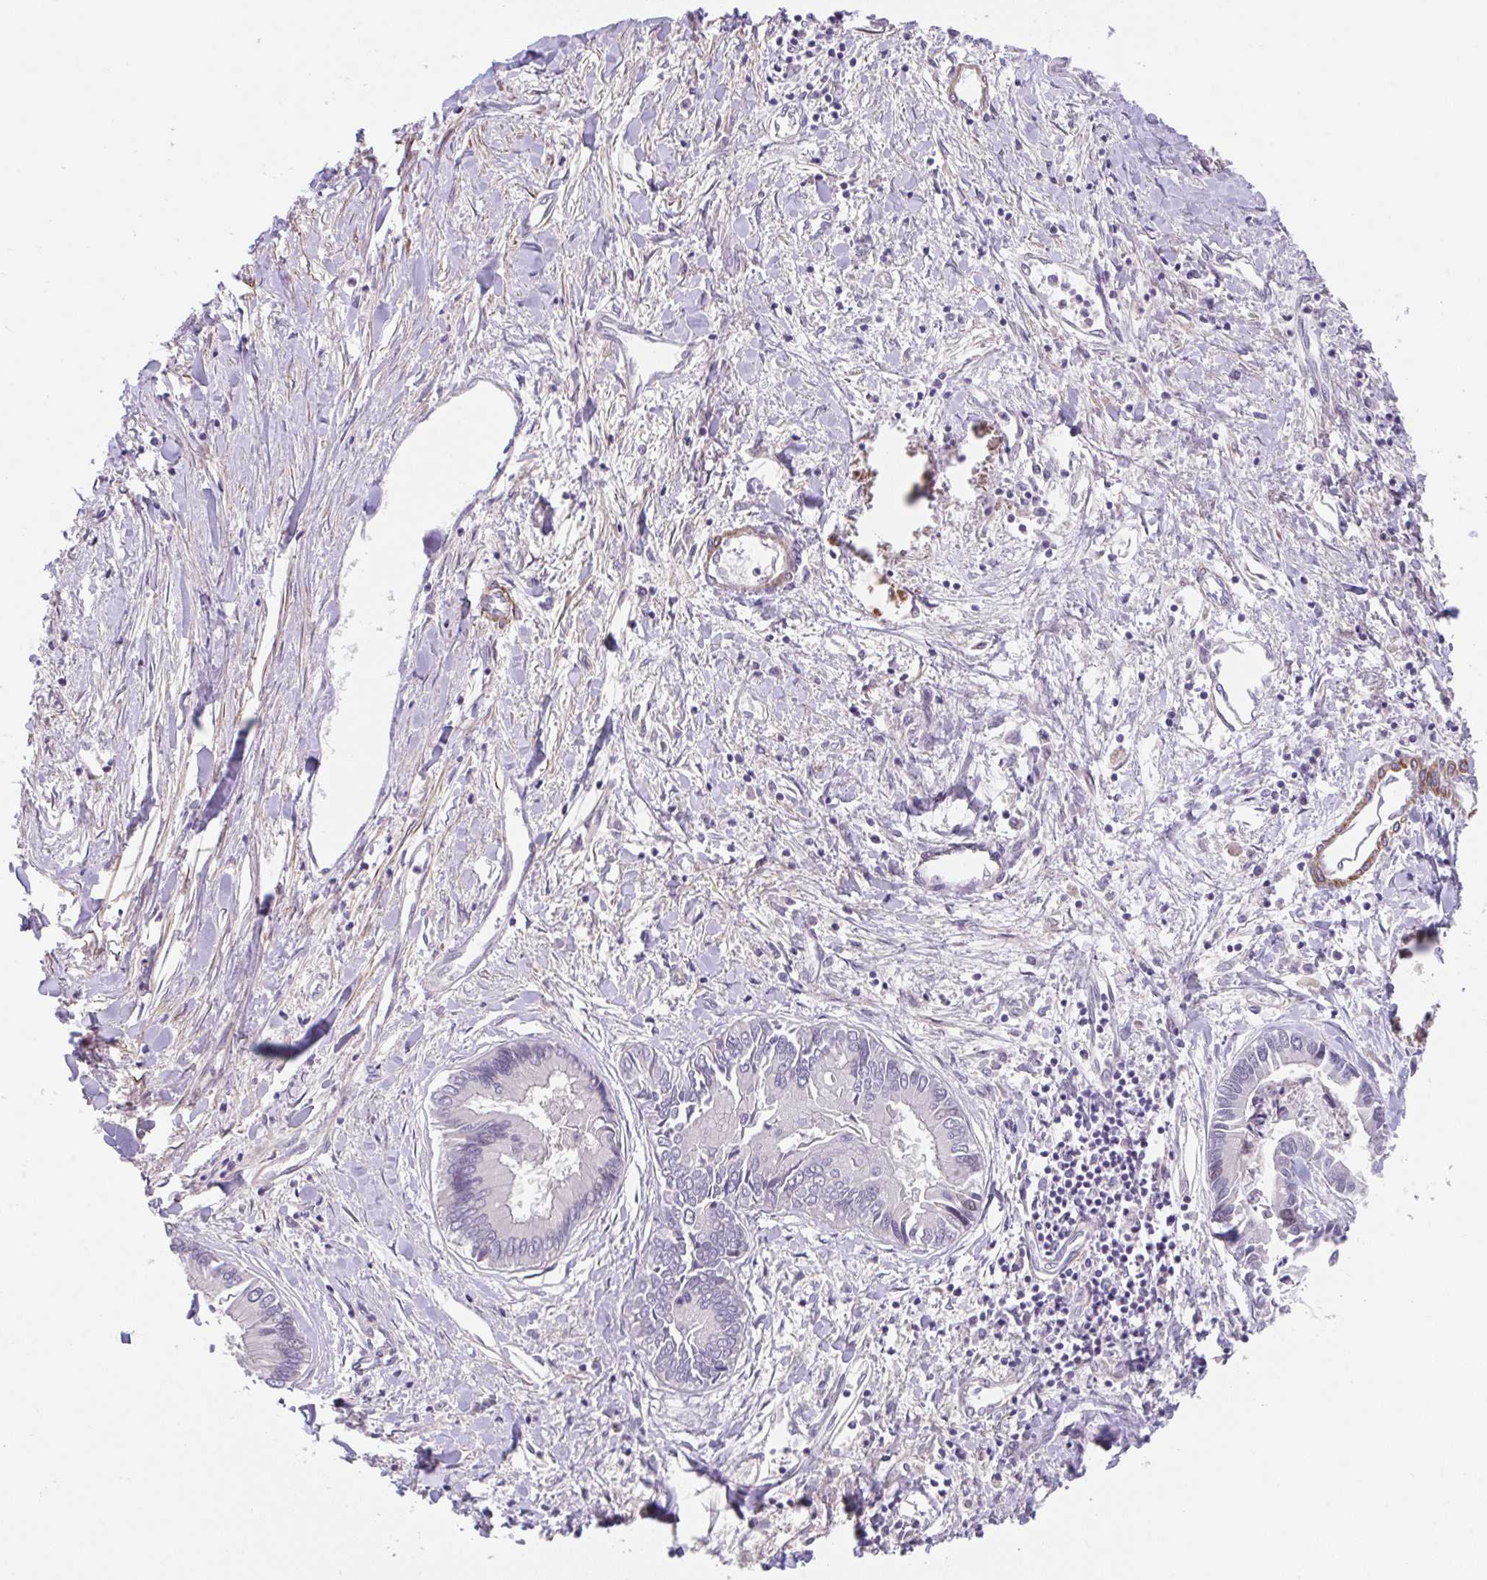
{"staining": {"intensity": "weak", "quantity": "<25%", "location": "cytoplasmic/membranous"}, "tissue": "liver cancer", "cell_type": "Tumor cells", "image_type": "cancer", "snomed": [{"axis": "morphology", "description": "Cholangiocarcinoma"}, {"axis": "topography", "description": "Liver"}], "caption": "The immunohistochemistry (IHC) photomicrograph has no significant positivity in tumor cells of cholangiocarcinoma (liver) tissue.", "gene": "ZNF696", "patient": {"sex": "male", "age": 66}}